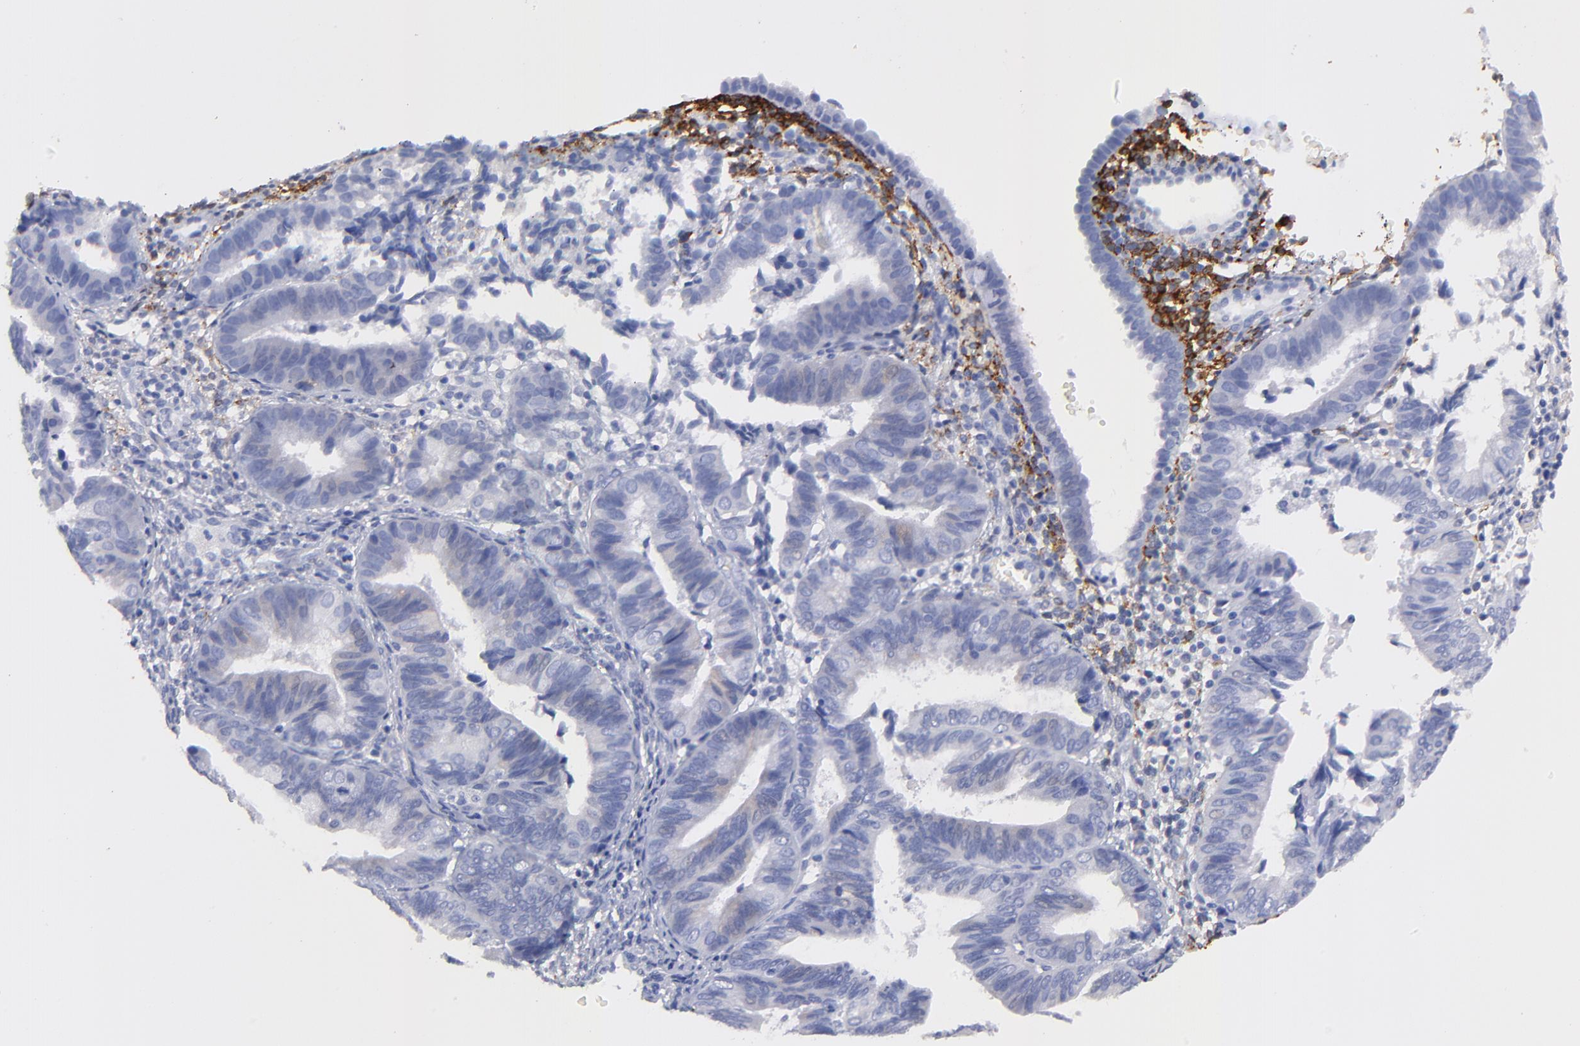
{"staining": {"intensity": "negative", "quantity": "none", "location": "none"}, "tissue": "endometrial cancer", "cell_type": "Tumor cells", "image_type": "cancer", "snomed": [{"axis": "morphology", "description": "Adenocarcinoma, NOS"}, {"axis": "topography", "description": "Endometrium"}], "caption": "Human adenocarcinoma (endometrial) stained for a protein using immunohistochemistry (IHC) exhibits no positivity in tumor cells.", "gene": "HORMAD2", "patient": {"sex": "female", "age": 63}}